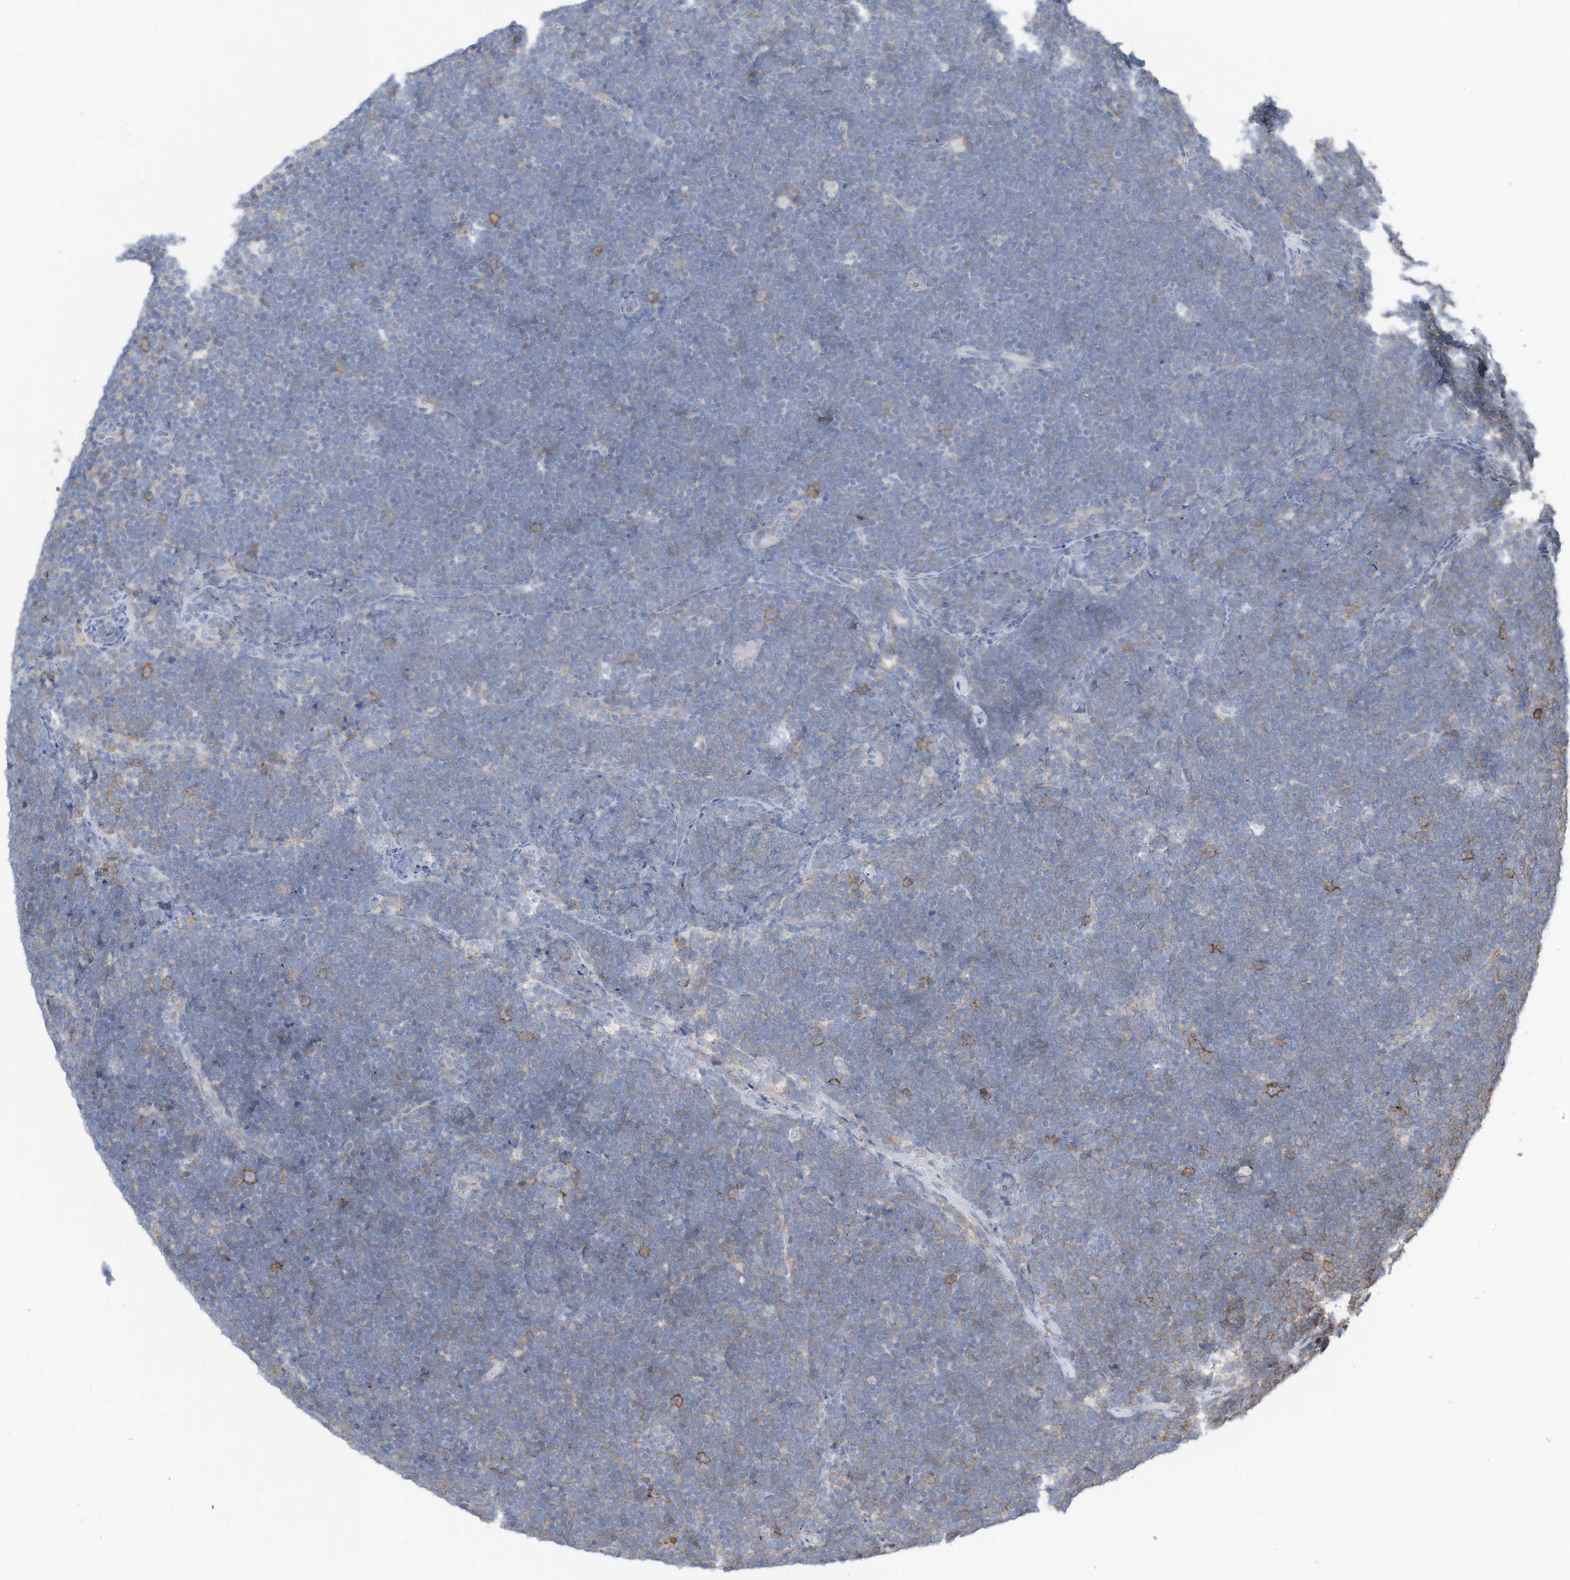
{"staining": {"intensity": "negative", "quantity": "none", "location": "none"}, "tissue": "lymphoma", "cell_type": "Tumor cells", "image_type": "cancer", "snomed": [{"axis": "morphology", "description": "Malignant lymphoma, non-Hodgkin's type, High grade"}, {"axis": "topography", "description": "Lymph node"}], "caption": "This is an immunohistochemistry photomicrograph of human lymphoma. There is no staining in tumor cells.", "gene": "SLC1A5", "patient": {"sex": "male", "age": 13}}